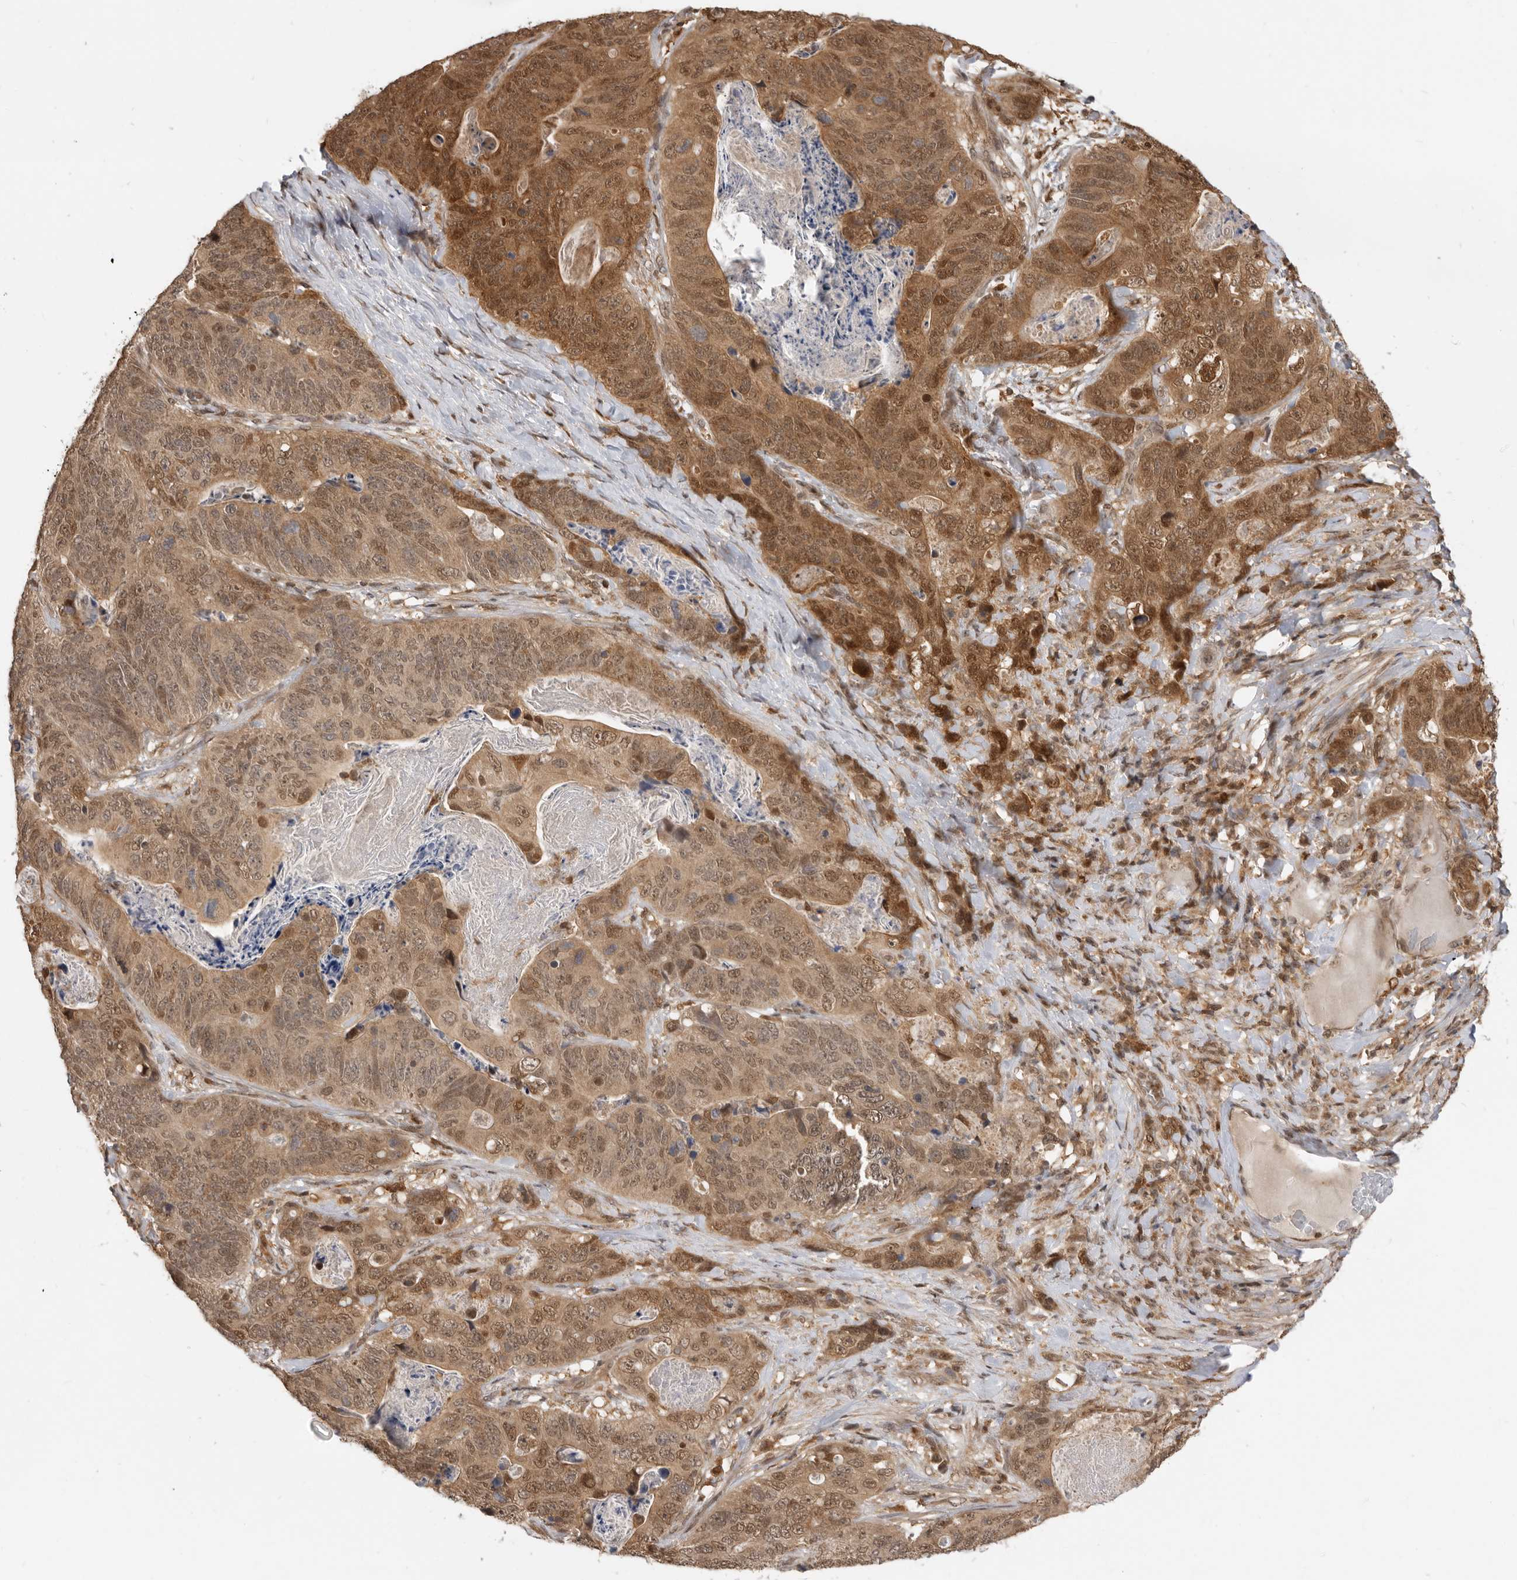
{"staining": {"intensity": "moderate", "quantity": ">75%", "location": "cytoplasmic/membranous,nuclear"}, "tissue": "stomach cancer", "cell_type": "Tumor cells", "image_type": "cancer", "snomed": [{"axis": "morphology", "description": "Normal tissue, NOS"}, {"axis": "morphology", "description": "Adenocarcinoma, NOS"}, {"axis": "topography", "description": "Stomach"}], "caption": "Stomach cancer tissue demonstrates moderate cytoplasmic/membranous and nuclear positivity in approximately >75% of tumor cells", "gene": "ADPRS", "patient": {"sex": "female", "age": 89}}